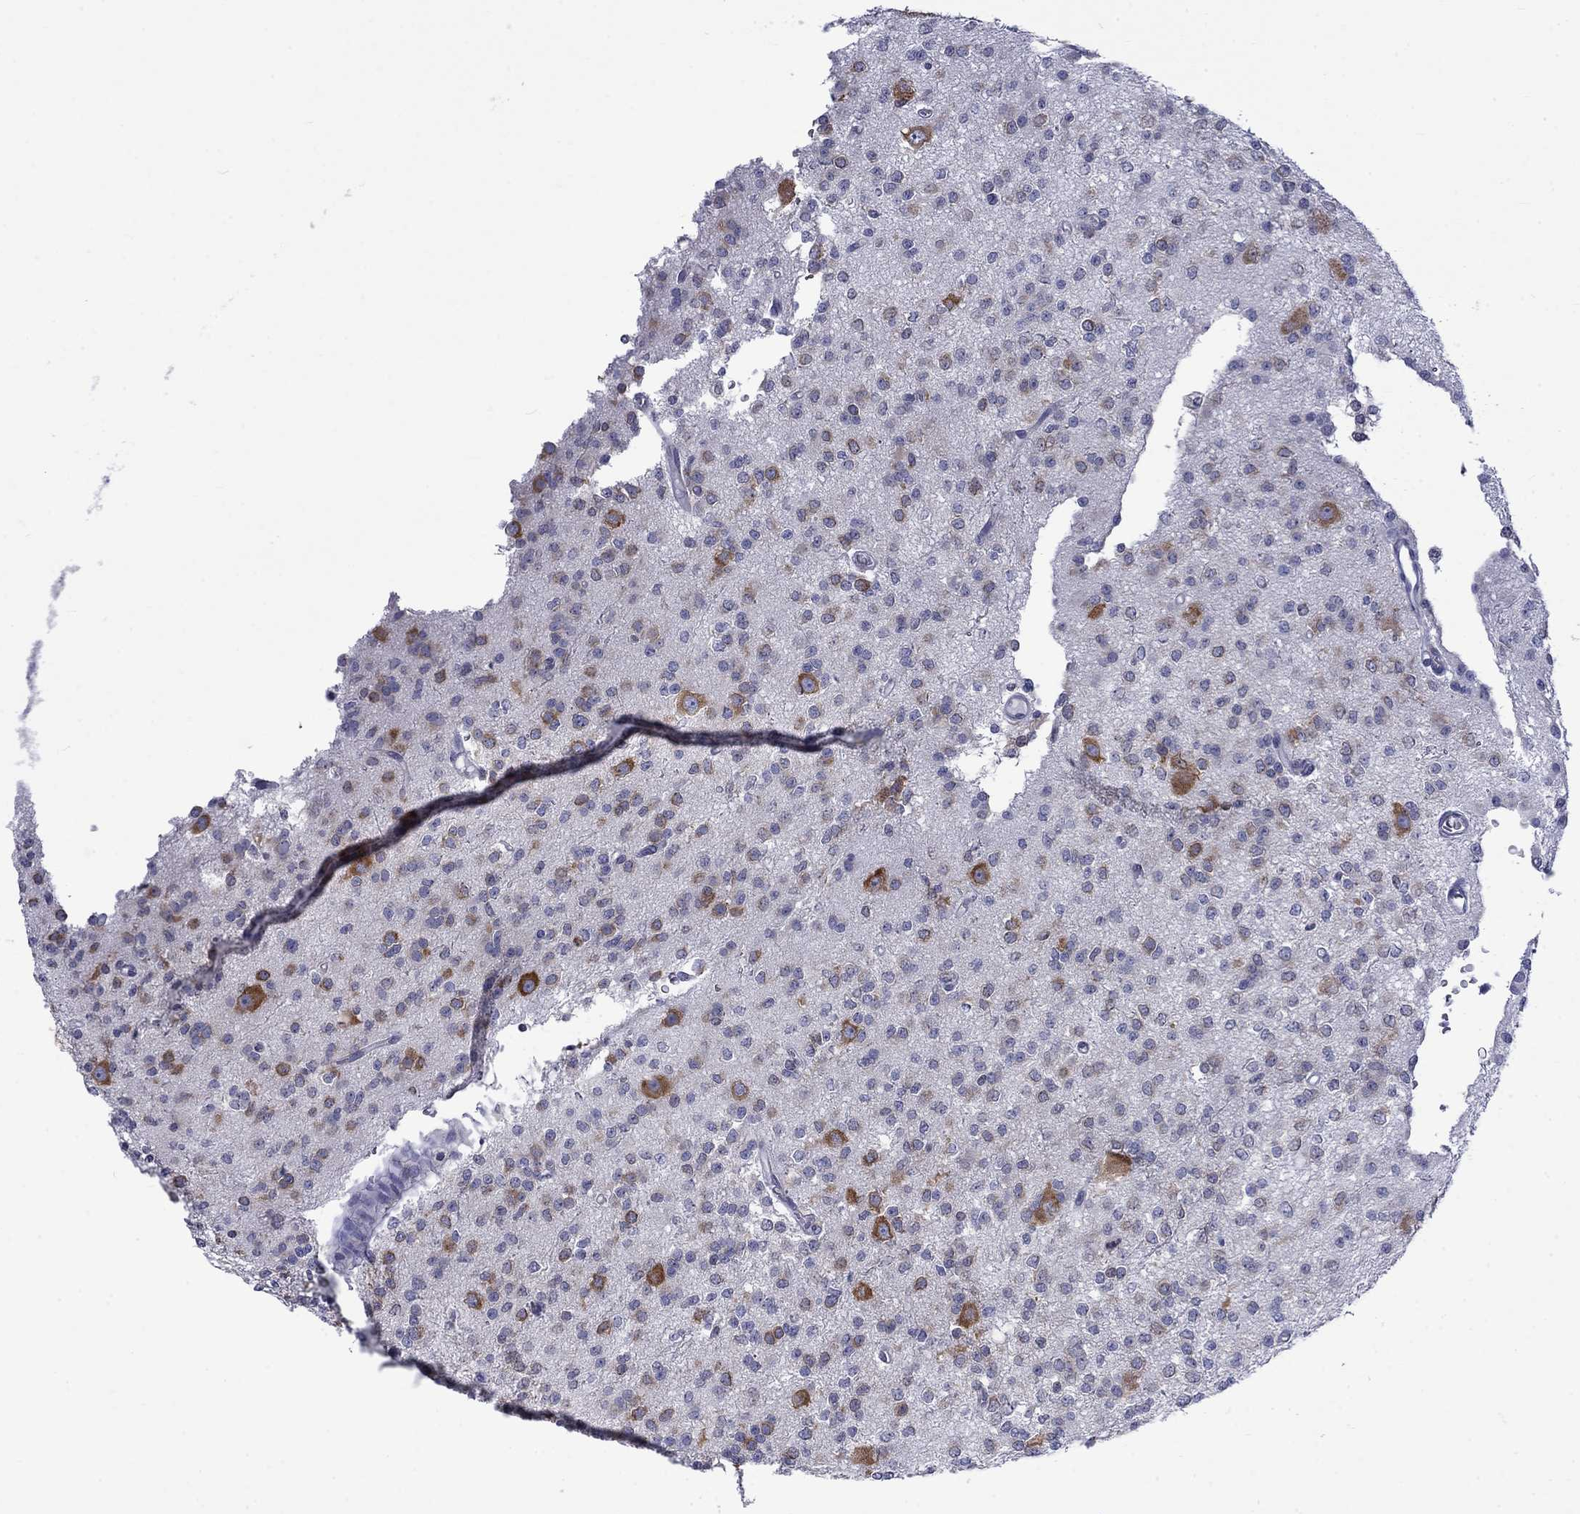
{"staining": {"intensity": "moderate", "quantity": "<25%", "location": "cytoplasmic/membranous"}, "tissue": "glioma", "cell_type": "Tumor cells", "image_type": "cancer", "snomed": [{"axis": "morphology", "description": "Glioma, malignant, Low grade"}, {"axis": "topography", "description": "Brain"}], "caption": "Immunohistochemistry (IHC) of human malignant low-grade glioma exhibits low levels of moderate cytoplasmic/membranous expression in about <25% of tumor cells.", "gene": "PABPC4", "patient": {"sex": "male", "age": 27}}